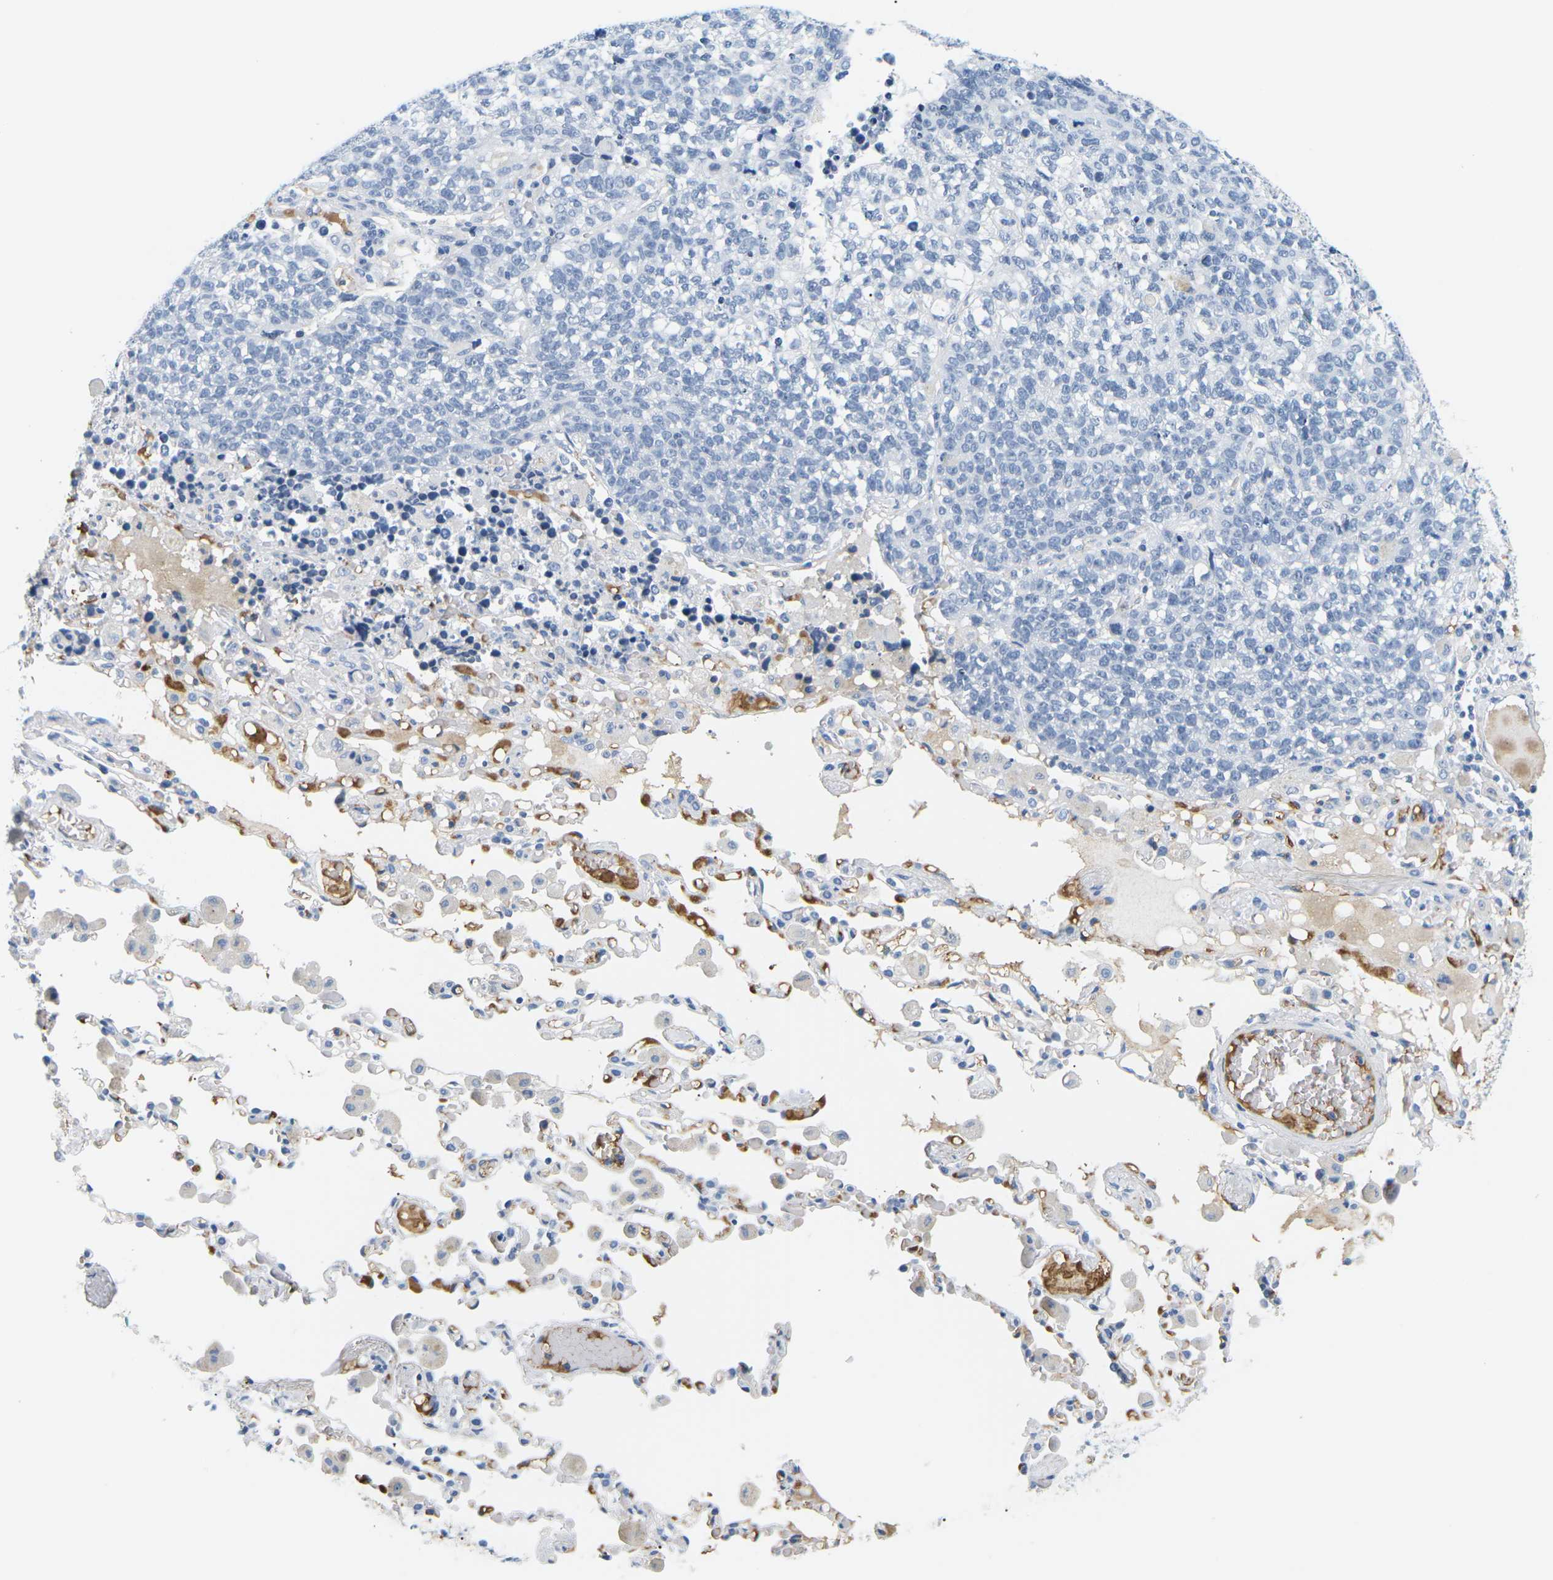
{"staining": {"intensity": "negative", "quantity": "none", "location": "none"}, "tissue": "lung cancer", "cell_type": "Tumor cells", "image_type": "cancer", "snomed": [{"axis": "morphology", "description": "Adenocarcinoma, NOS"}, {"axis": "topography", "description": "Lung"}], "caption": "The IHC photomicrograph has no significant positivity in tumor cells of lung cancer (adenocarcinoma) tissue.", "gene": "APOB", "patient": {"sex": "male", "age": 49}}